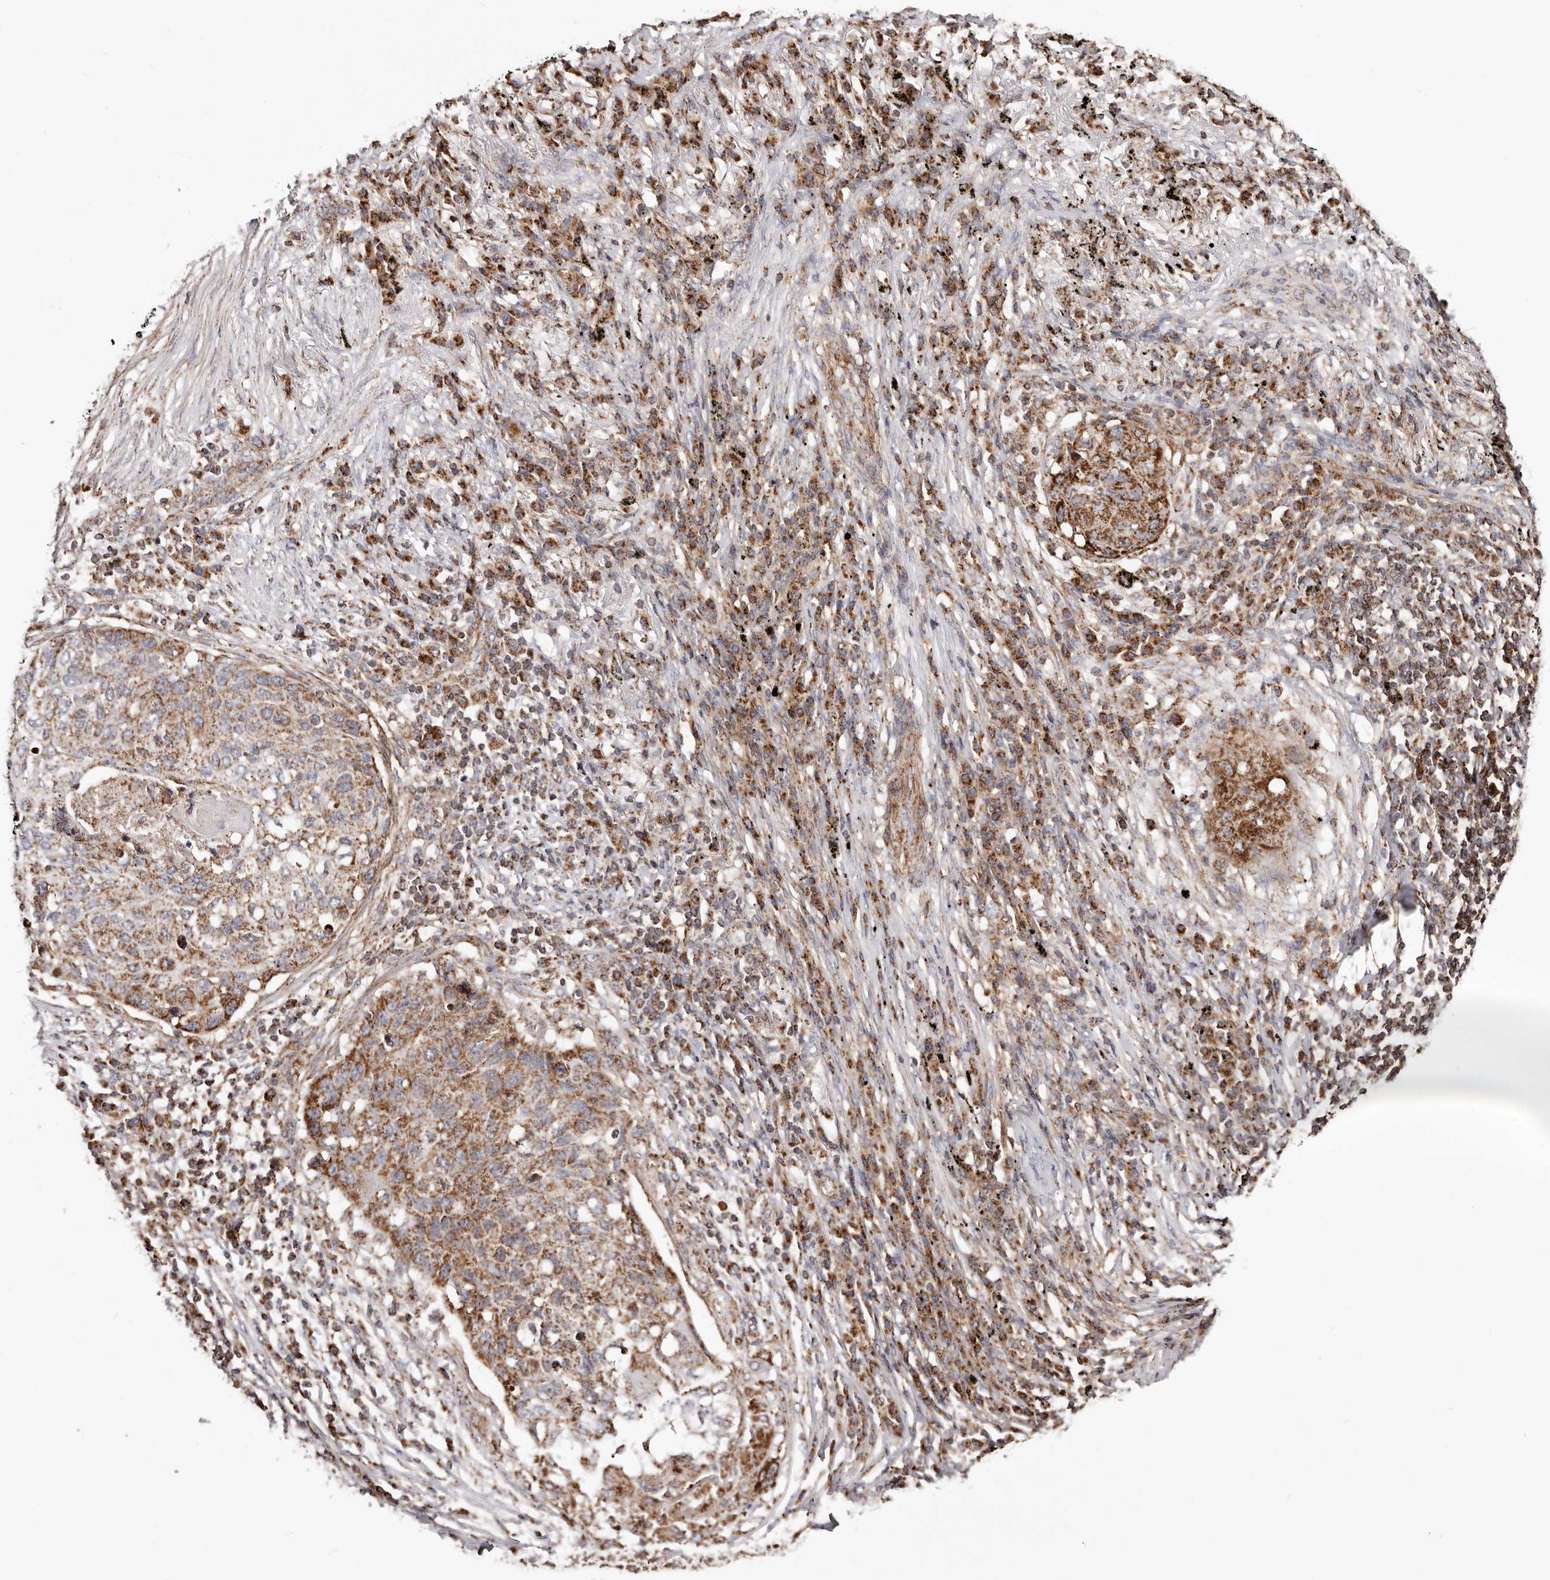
{"staining": {"intensity": "moderate", "quantity": ">75%", "location": "cytoplasmic/membranous"}, "tissue": "lung cancer", "cell_type": "Tumor cells", "image_type": "cancer", "snomed": [{"axis": "morphology", "description": "Squamous cell carcinoma, NOS"}, {"axis": "topography", "description": "Lung"}], "caption": "There is medium levels of moderate cytoplasmic/membranous positivity in tumor cells of lung cancer (squamous cell carcinoma), as demonstrated by immunohistochemical staining (brown color).", "gene": "PRKACB", "patient": {"sex": "female", "age": 63}}